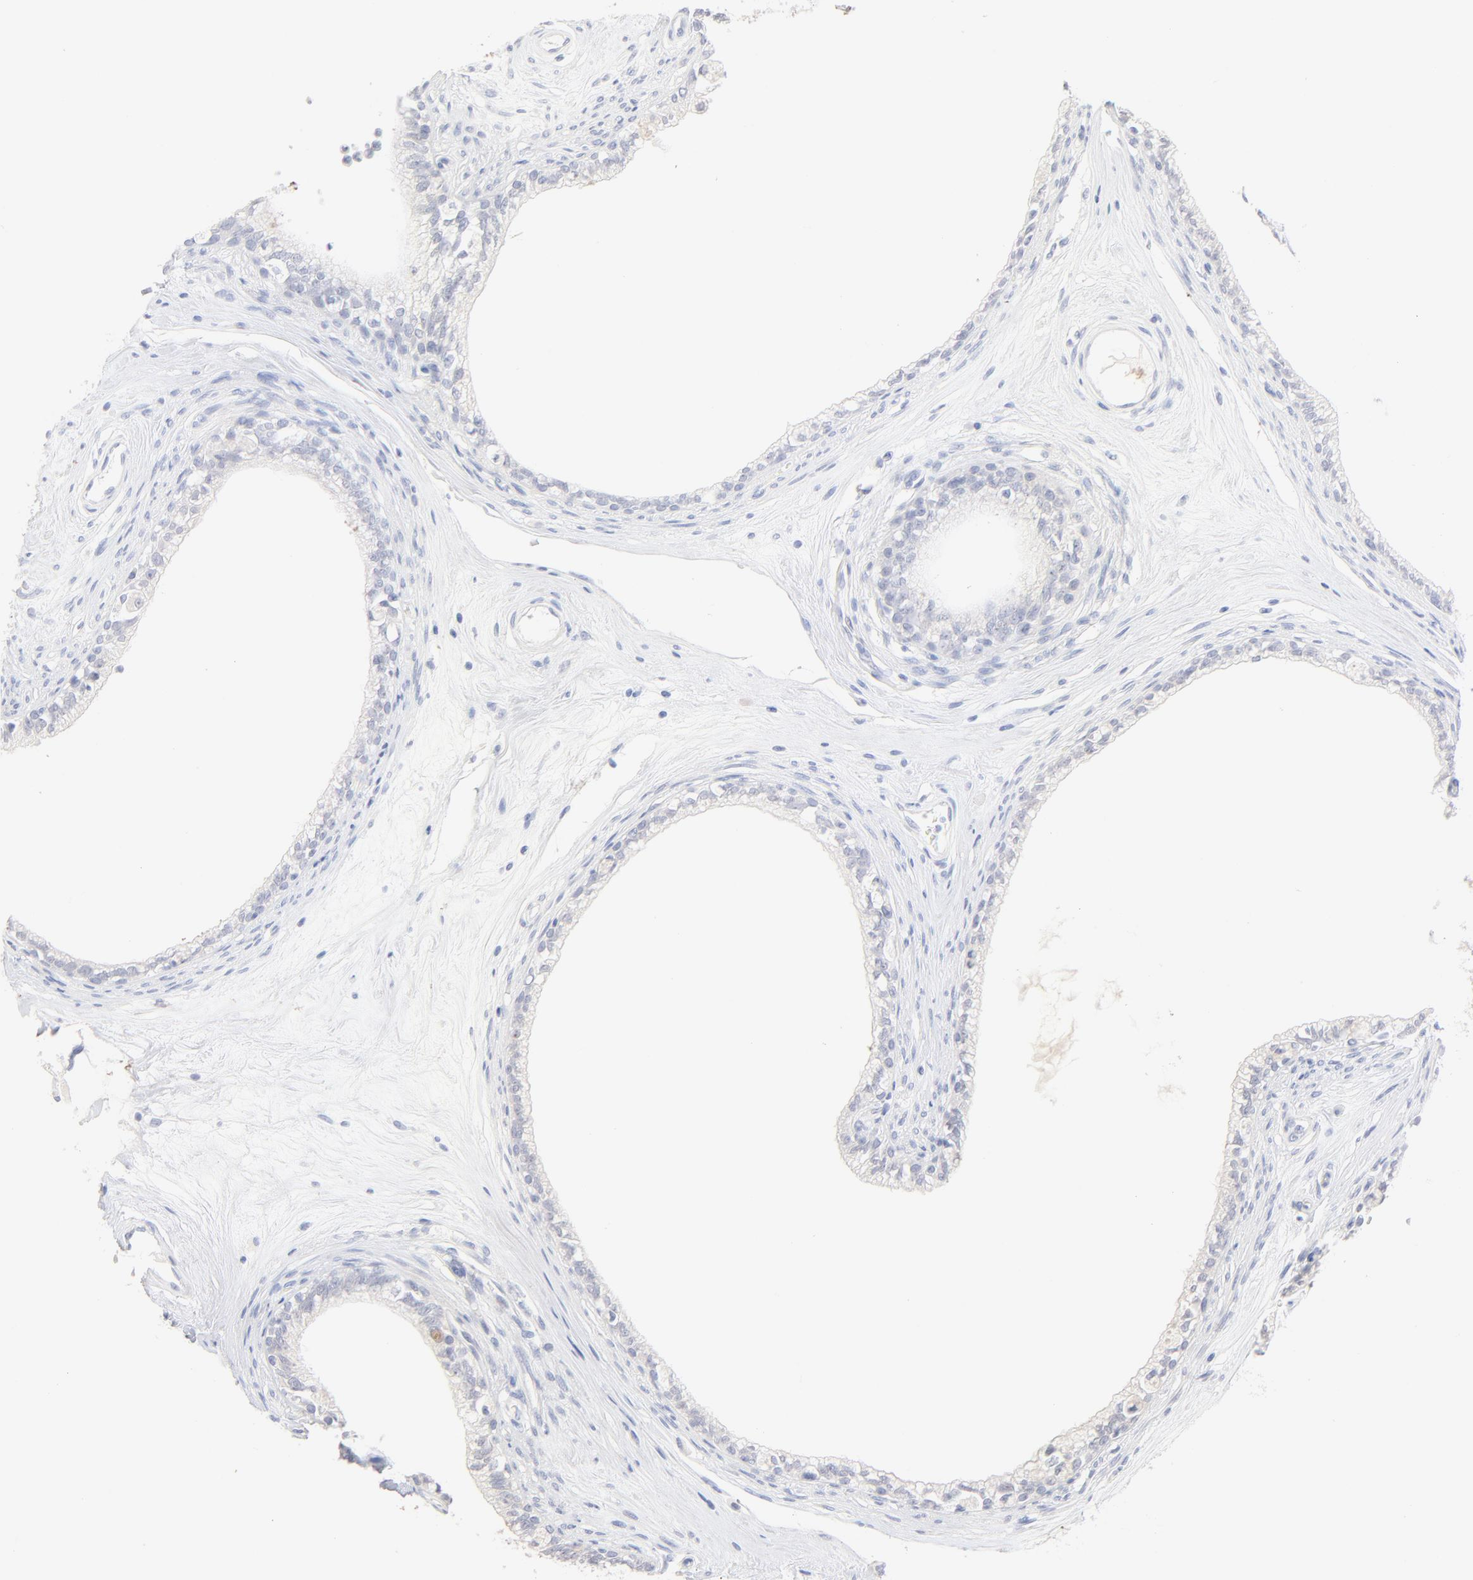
{"staining": {"intensity": "negative", "quantity": "none", "location": "none"}, "tissue": "epididymis", "cell_type": "Glandular cells", "image_type": "normal", "snomed": [{"axis": "morphology", "description": "Normal tissue, NOS"}, {"axis": "morphology", "description": "Inflammation, NOS"}, {"axis": "topography", "description": "Epididymis"}], "caption": "Histopathology image shows no significant protein staining in glandular cells of unremarkable epididymis.", "gene": "ONECUT1", "patient": {"sex": "male", "age": 84}}